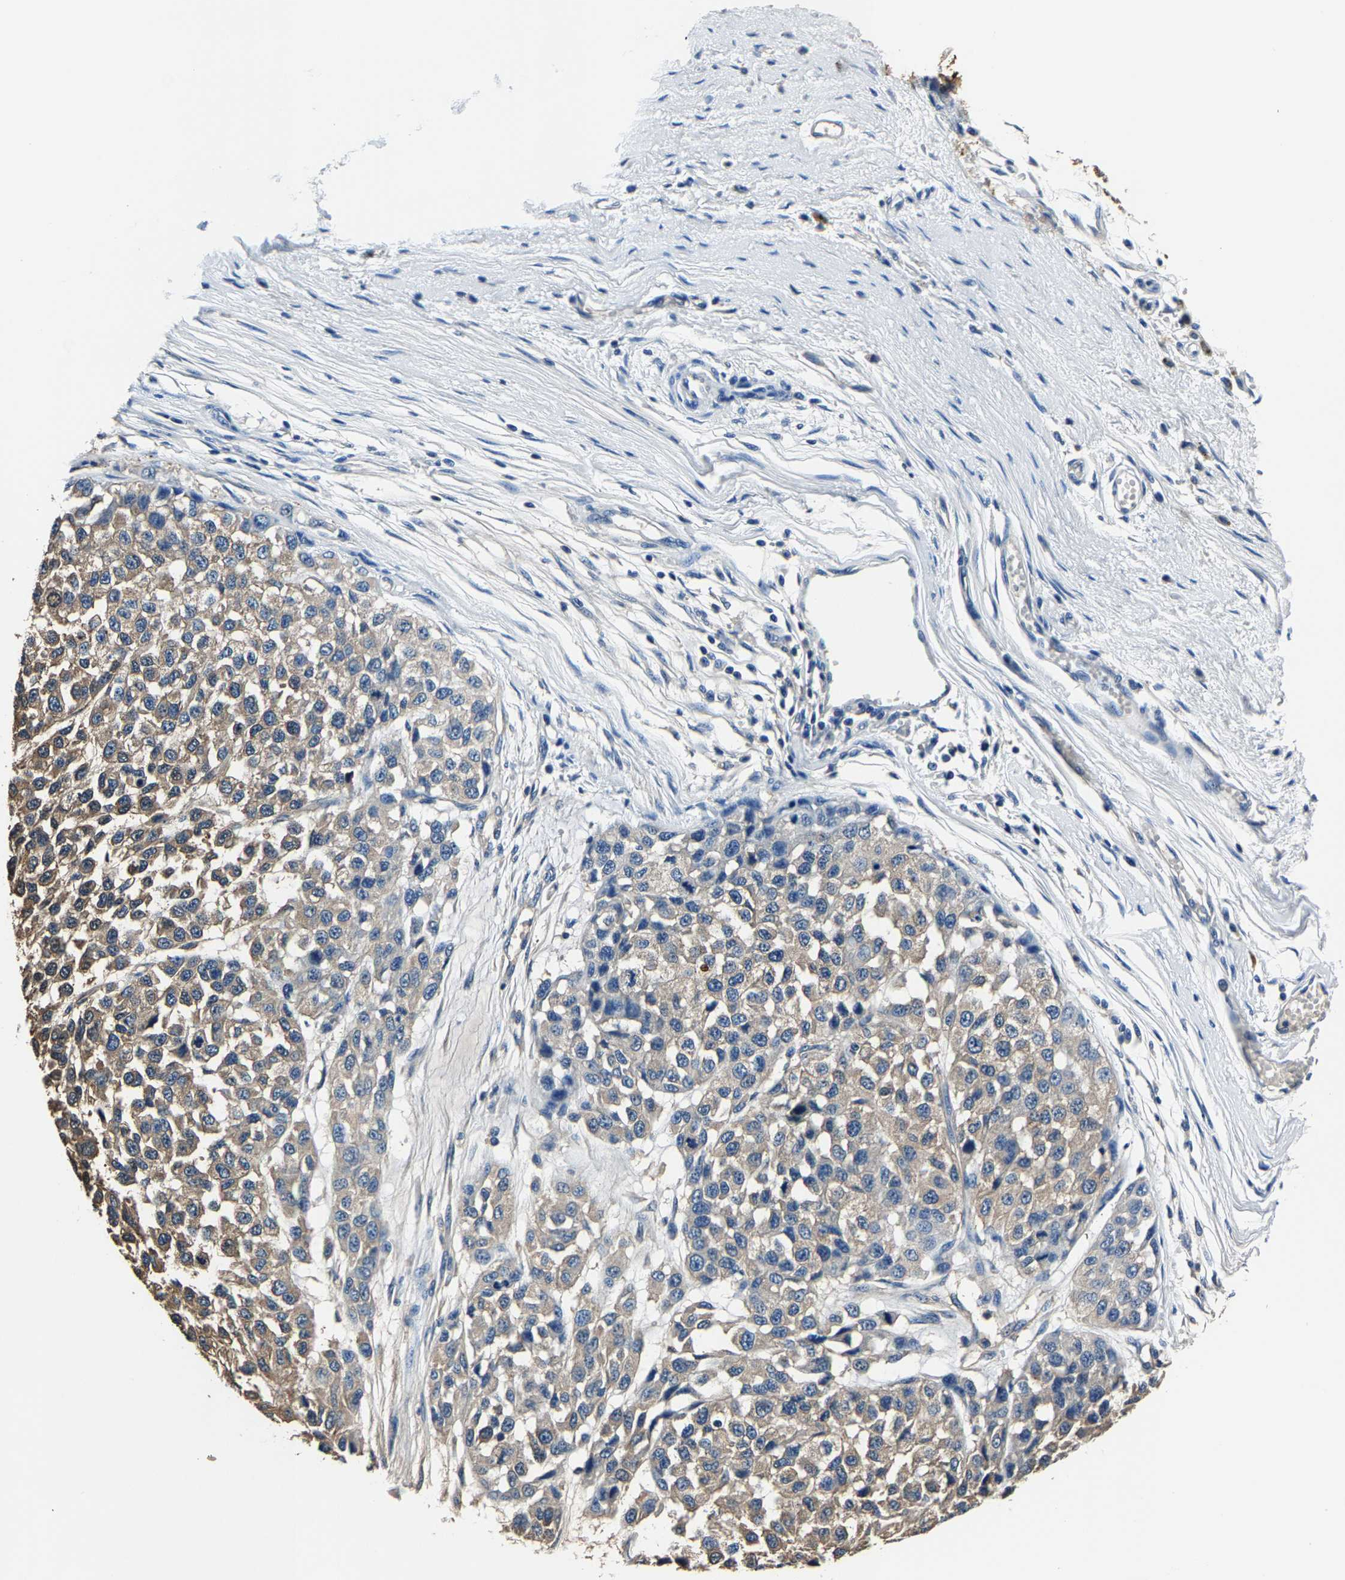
{"staining": {"intensity": "weak", "quantity": "25%-75%", "location": "cytoplasmic/membranous"}, "tissue": "melanoma", "cell_type": "Tumor cells", "image_type": "cancer", "snomed": [{"axis": "morphology", "description": "Malignant melanoma, NOS"}, {"axis": "topography", "description": "Skin"}], "caption": "A brown stain shows weak cytoplasmic/membranous staining of a protein in melanoma tumor cells.", "gene": "ALDOB", "patient": {"sex": "male", "age": 62}}